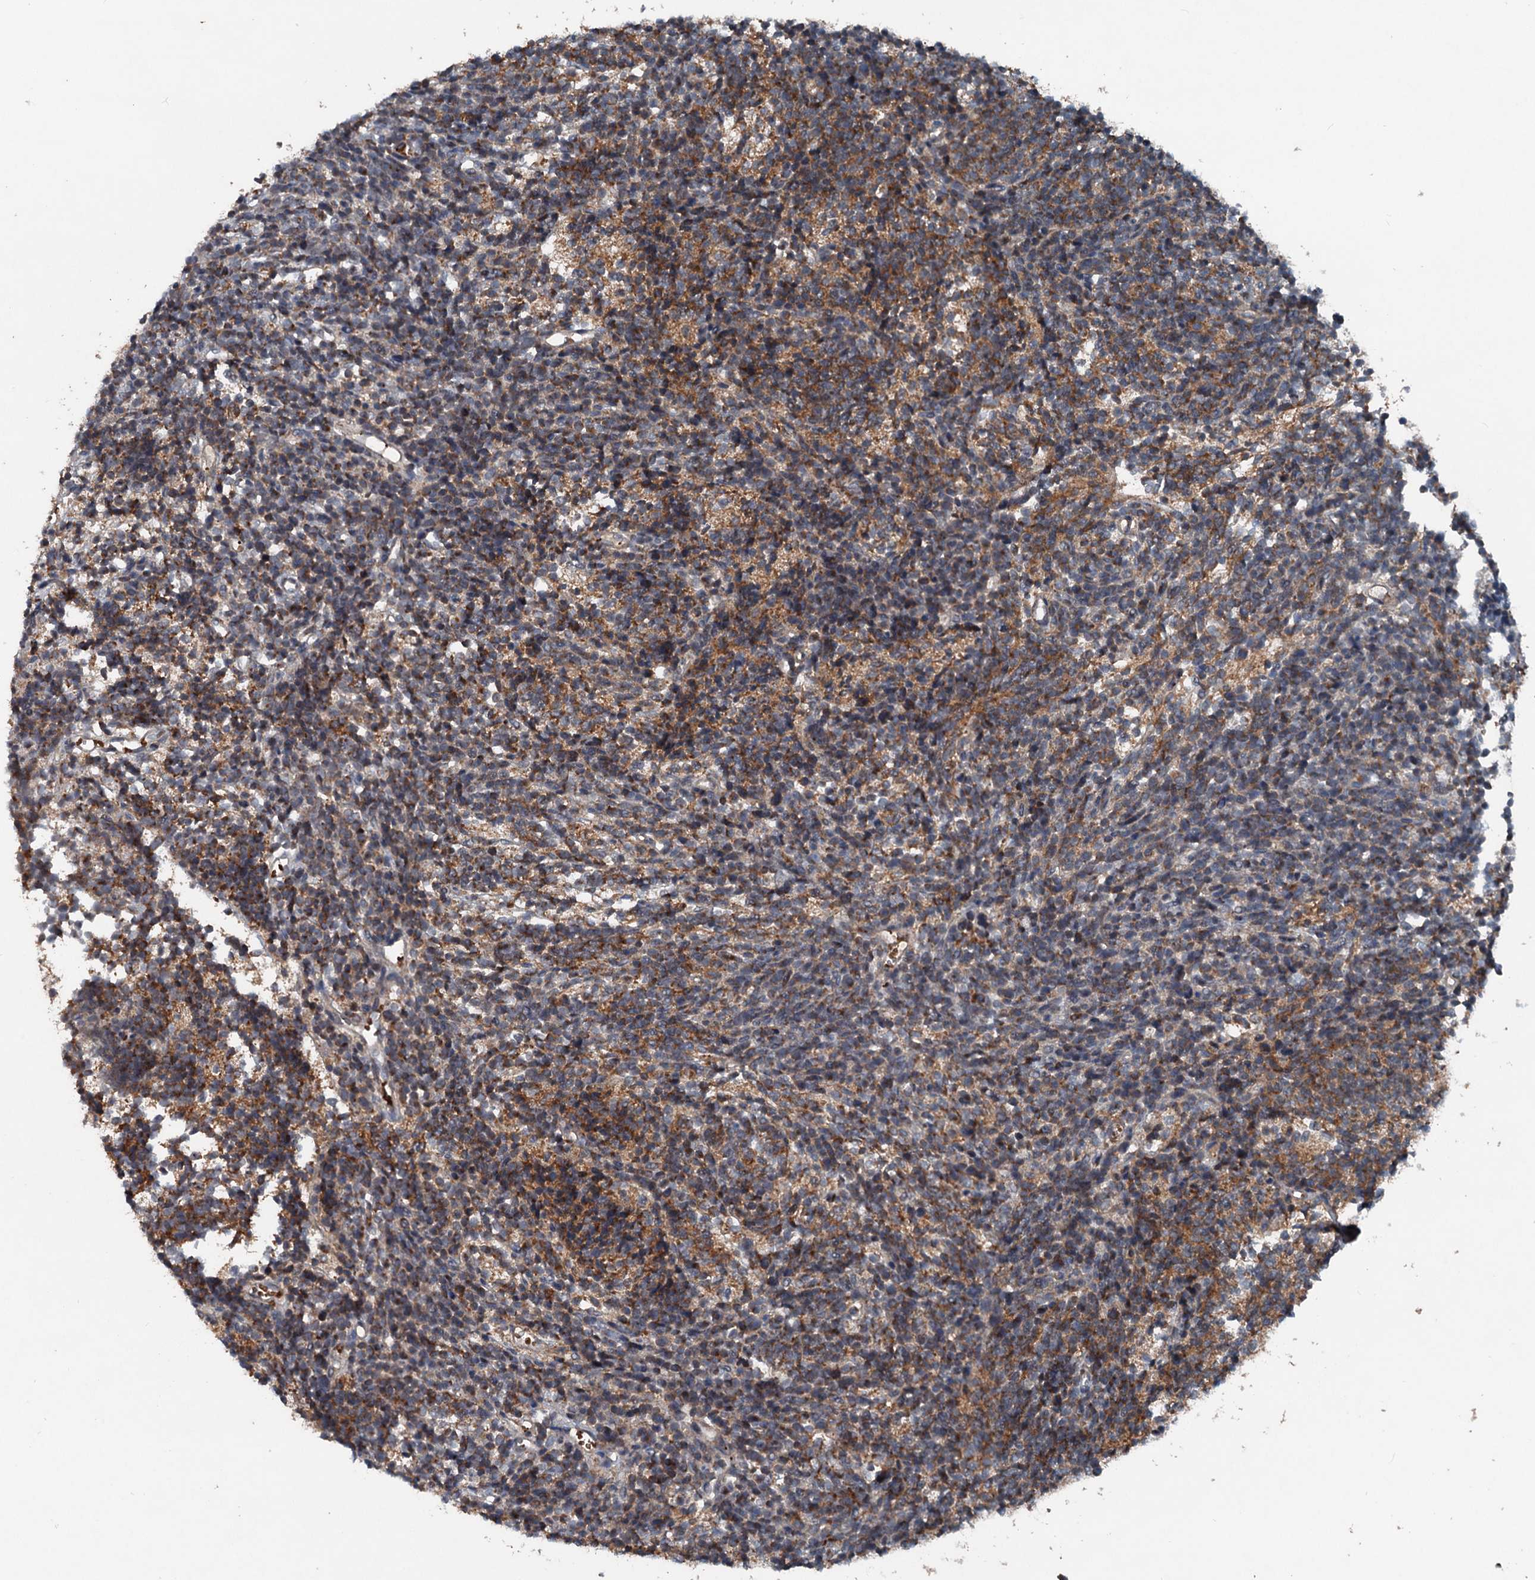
{"staining": {"intensity": "moderate", "quantity": ">75%", "location": "cytoplasmic/membranous"}, "tissue": "glioma", "cell_type": "Tumor cells", "image_type": "cancer", "snomed": [{"axis": "morphology", "description": "Glioma, malignant, Low grade"}, {"axis": "topography", "description": "Brain"}], "caption": "A brown stain labels moderate cytoplasmic/membranous staining of a protein in glioma tumor cells. The protein of interest is shown in brown color, while the nuclei are stained blue.", "gene": "N4BP2L2", "patient": {"sex": "female", "age": 1}}